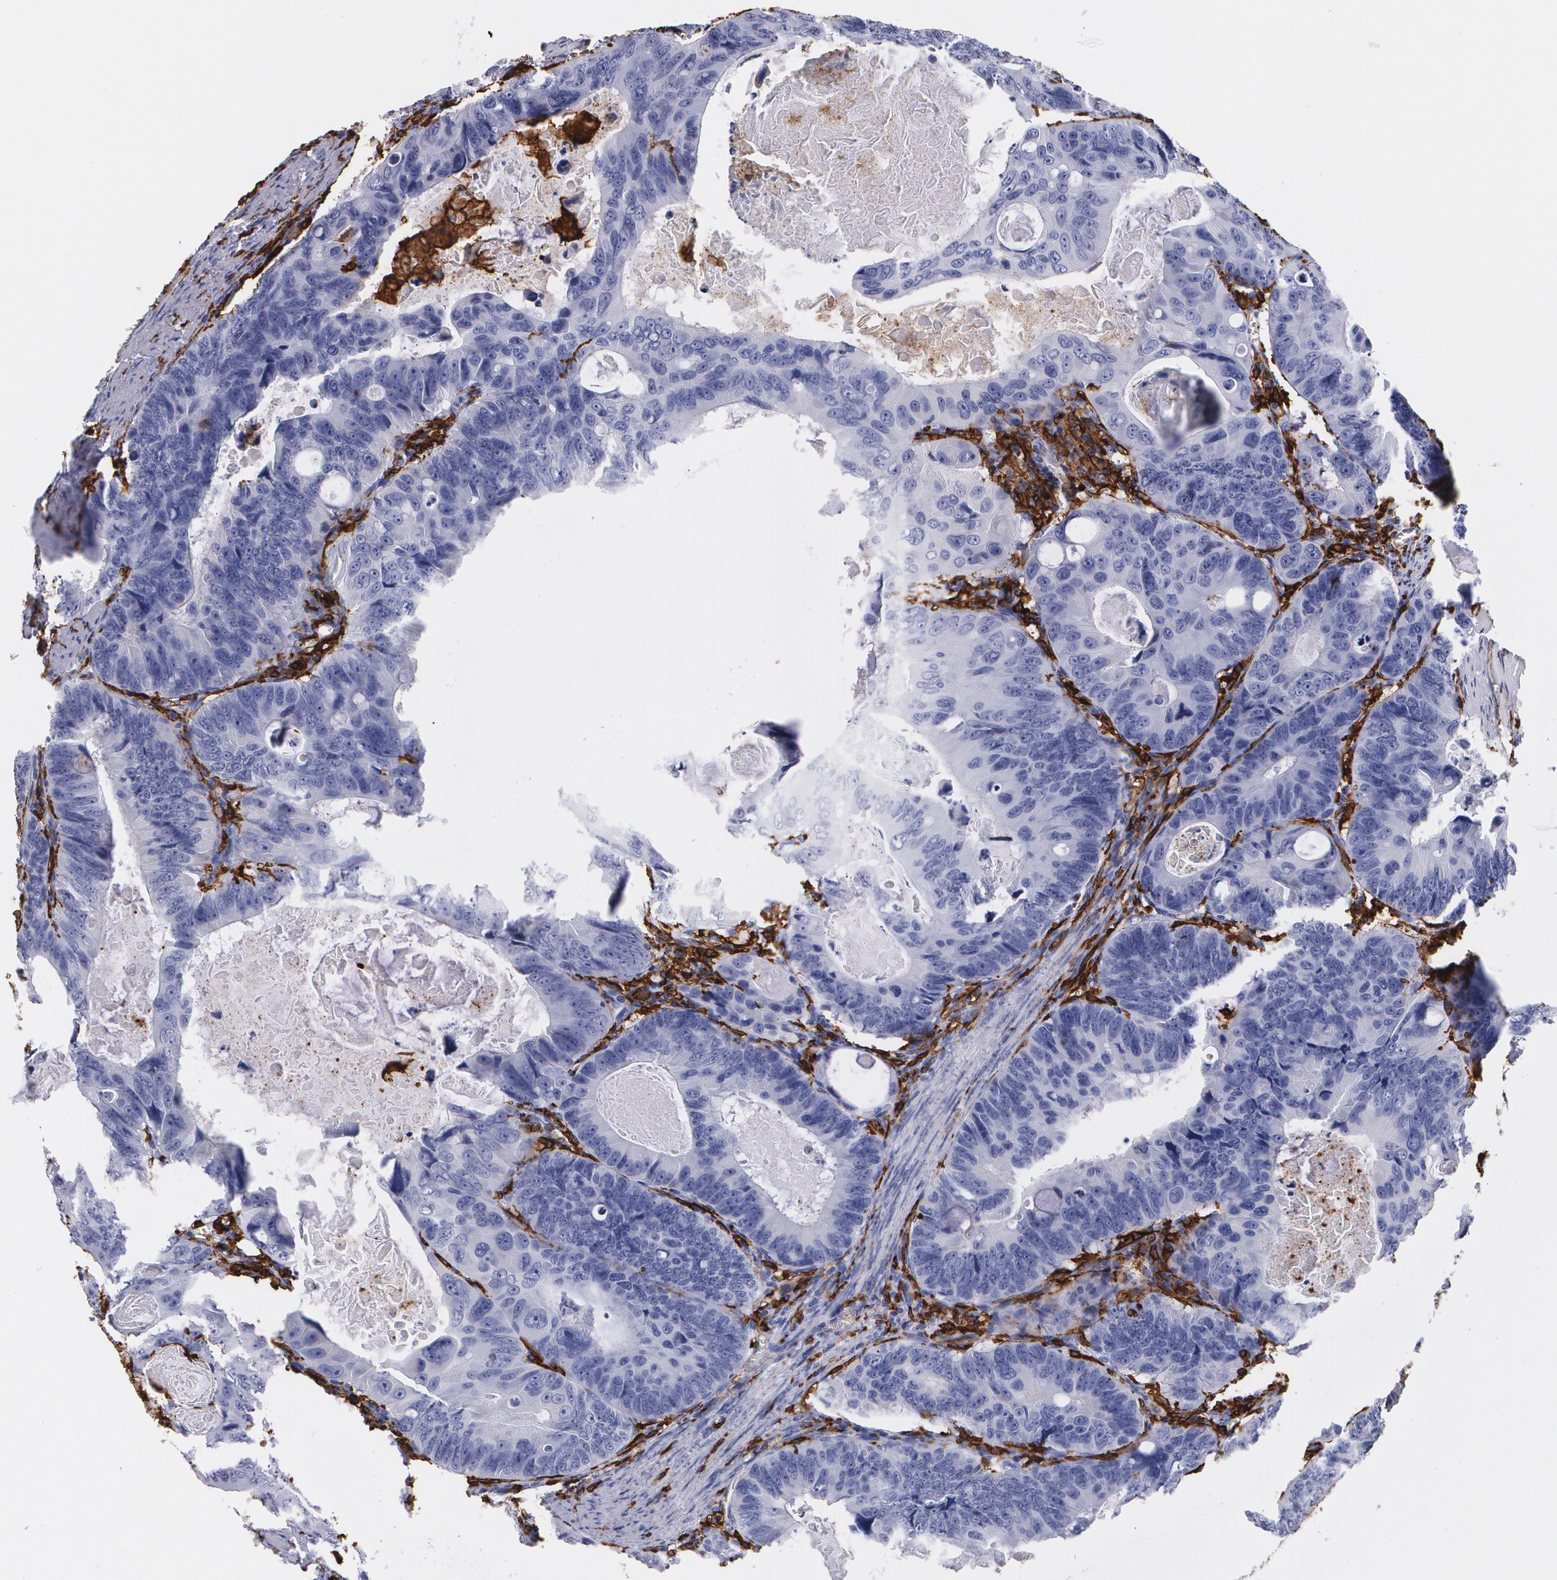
{"staining": {"intensity": "negative", "quantity": "none", "location": "none"}, "tissue": "colorectal cancer", "cell_type": "Tumor cells", "image_type": "cancer", "snomed": [{"axis": "morphology", "description": "Adenocarcinoma, NOS"}, {"axis": "topography", "description": "Colon"}], "caption": "Tumor cells are negative for brown protein staining in colorectal cancer.", "gene": "HLA-DRA", "patient": {"sex": "female", "age": 55}}